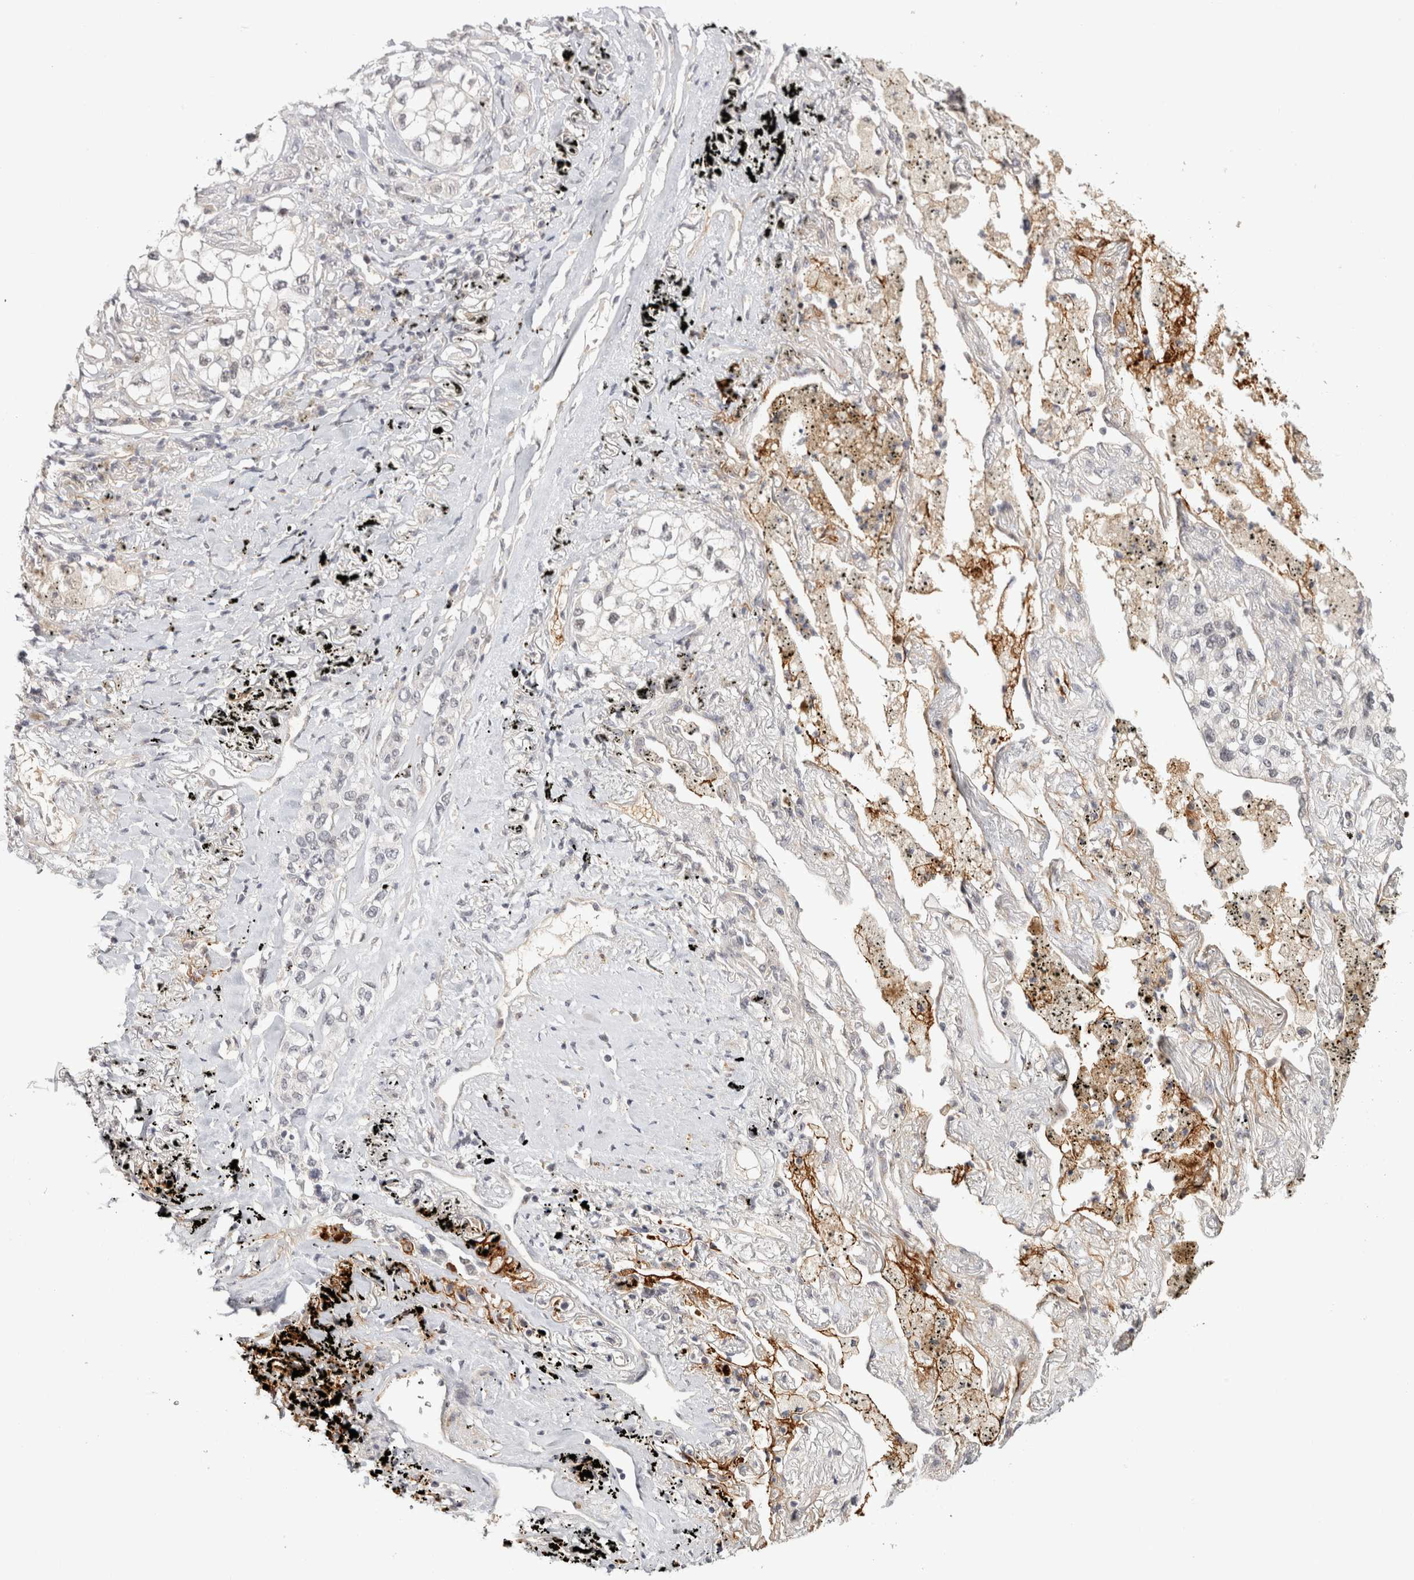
{"staining": {"intensity": "negative", "quantity": "none", "location": "none"}, "tissue": "lung cancer", "cell_type": "Tumor cells", "image_type": "cancer", "snomed": [{"axis": "morphology", "description": "Adenocarcinoma, NOS"}, {"axis": "topography", "description": "Lung"}], "caption": "This is an immunohistochemistry (IHC) histopathology image of adenocarcinoma (lung). There is no positivity in tumor cells.", "gene": "ZNF318", "patient": {"sex": "male", "age": 63}}